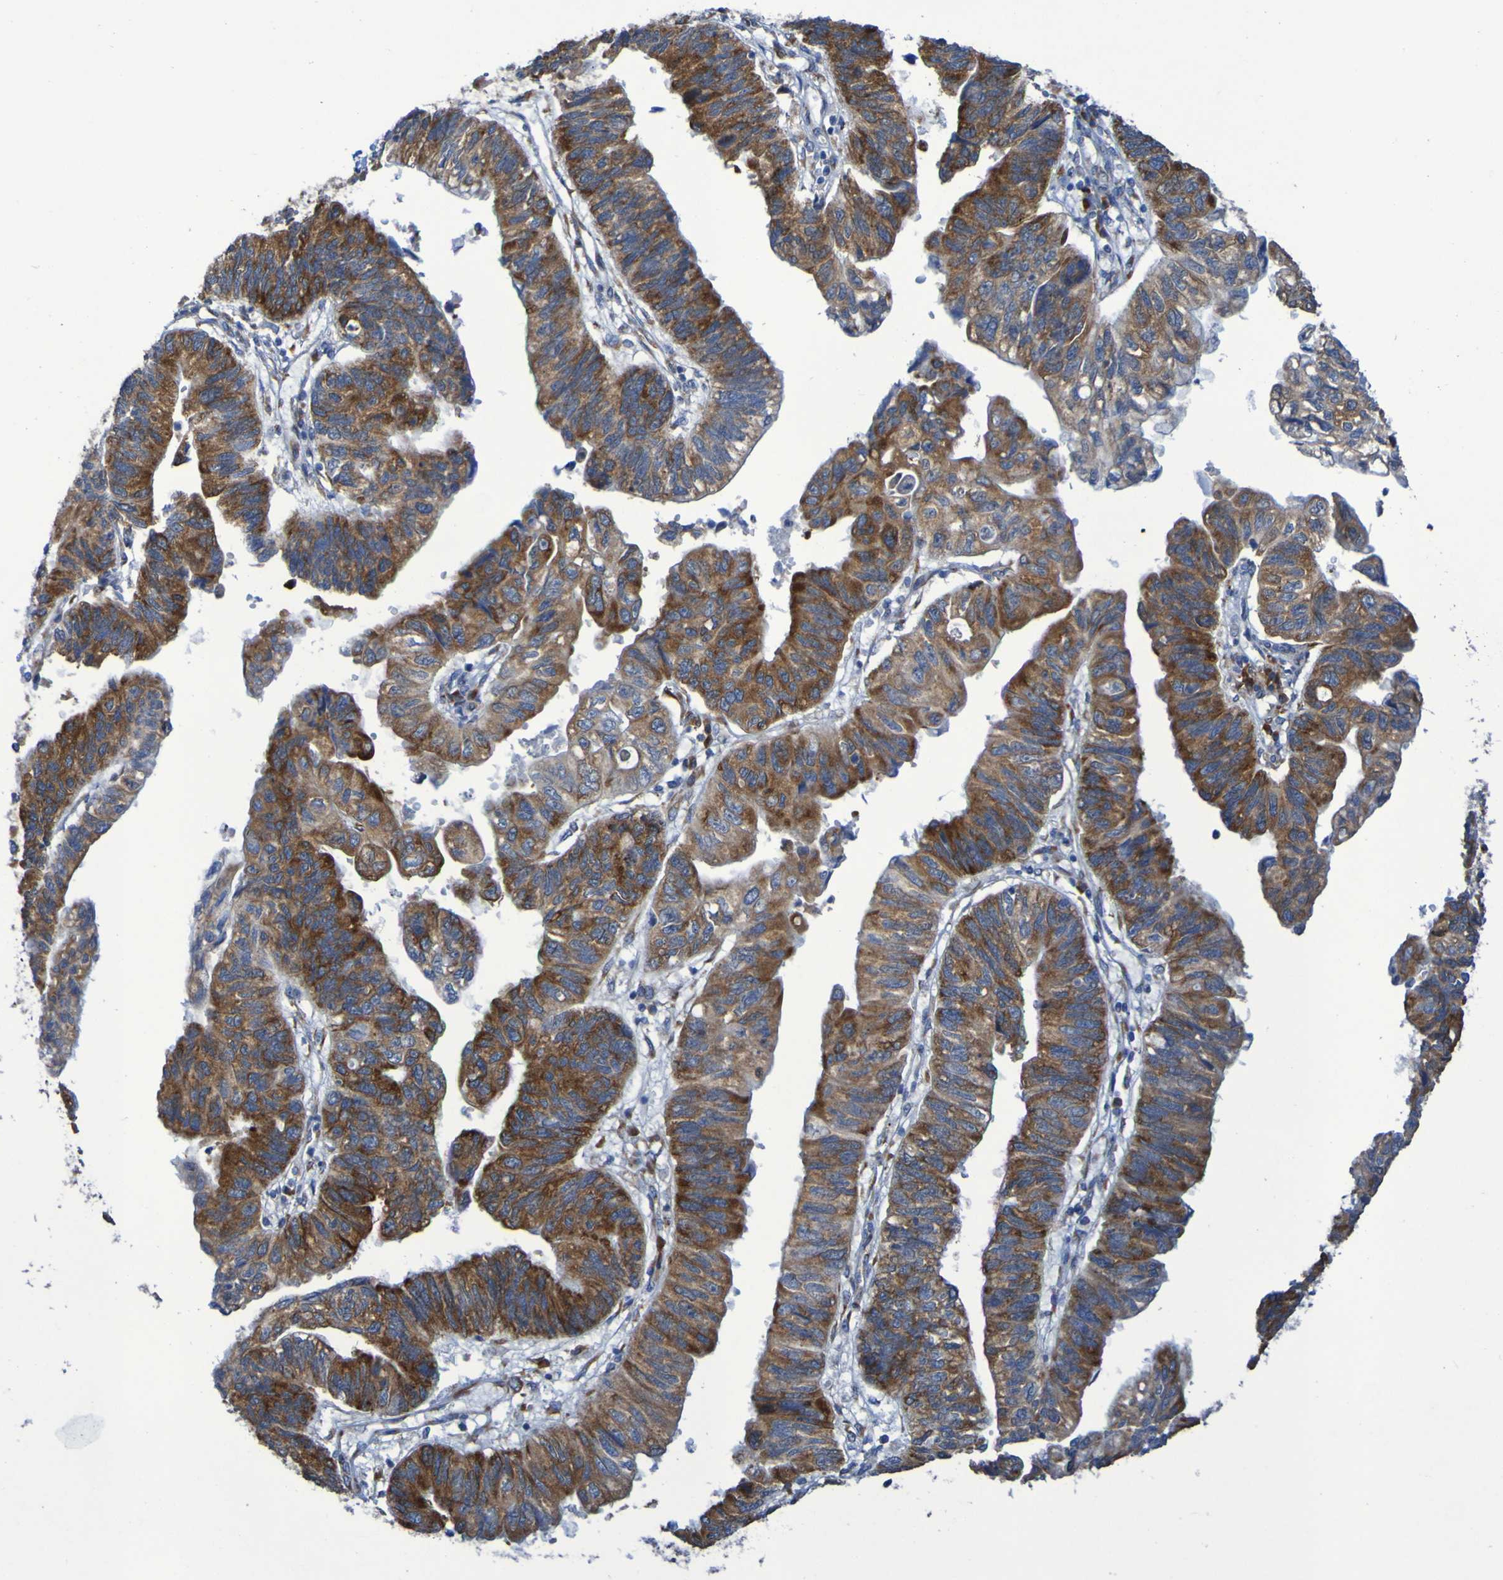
{"staining": {"intensity": "moderate", "quantity": ">75%", "location": "cytoplasmic/membranous"}, "tissue": "stomach cancer", "cell_type": "Tumor cells", "image_type": "cancer", "snomed": [{"axis": "morphology", "description": "Adenocarcinoma, NOS"}, {"axis": "topography", "description": "Stomach"}], "caption": "Human stomach cancer stained with a brown dye shows moderate cytoplasmic/membranous positive positivity in approximately >75% of tumor cells.", "gene": "FKBP3", "patient": {"sex": "male", "age": 59}}